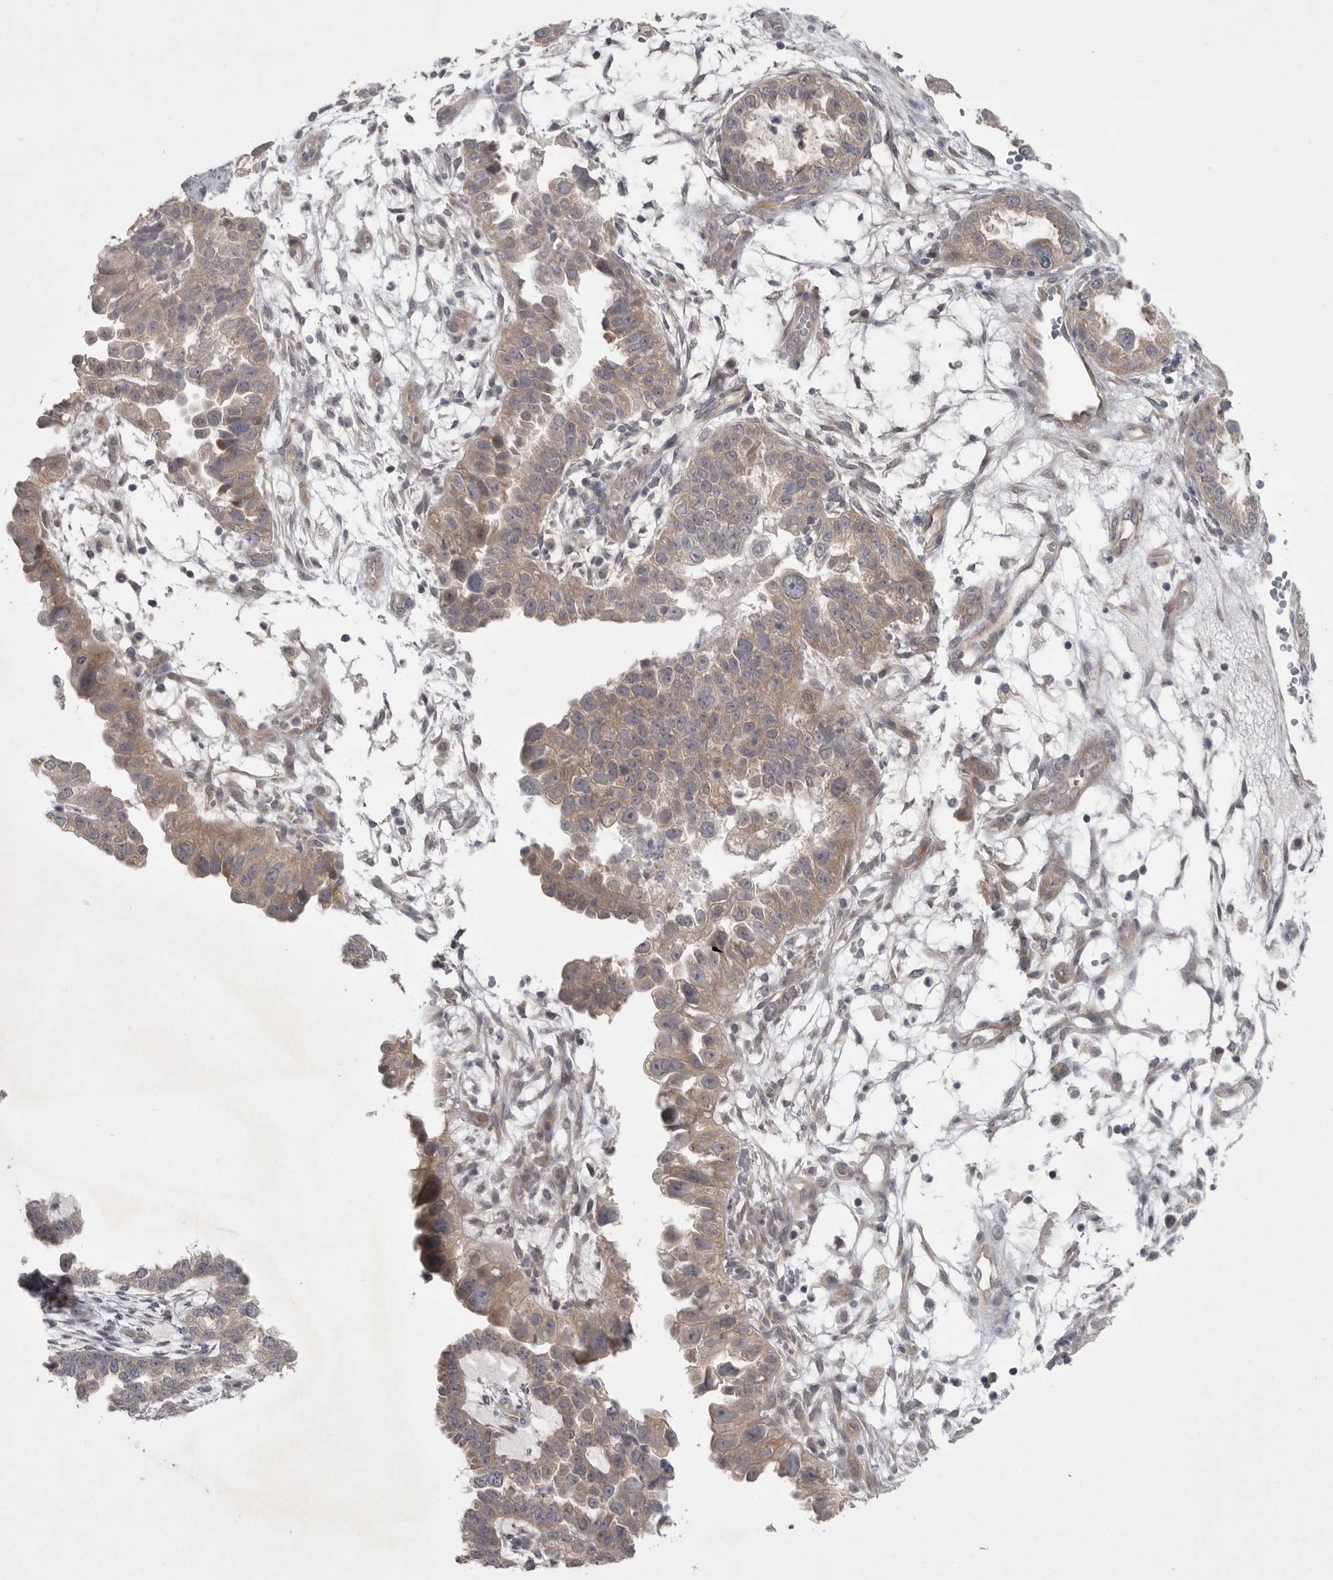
{"staining": {"intensity": "weak", "quantity": "25%-75%", "location": "cytoplasmic/membranous"}, "tissue": "endometrial cancer", "cell_type": "Tumor cells", "image_type": "cancer", "snomed": [{"axis": "morphology", "description": "Adenocarcinoma, NOS"}, {"axis": "topography", "description": "Endometrium"}], "caption": "Endometrial cancer (adenocarcinoma) stained with DAB (3,3'-diaminobenzidine) immunohistochemistry (IHC) shows low levels of weak cytoplasmic/membranous expression in approximately 25%-75% of tumor cells.", "gene": "PHF13", "patient": {"sex": "female", "age": 85}}